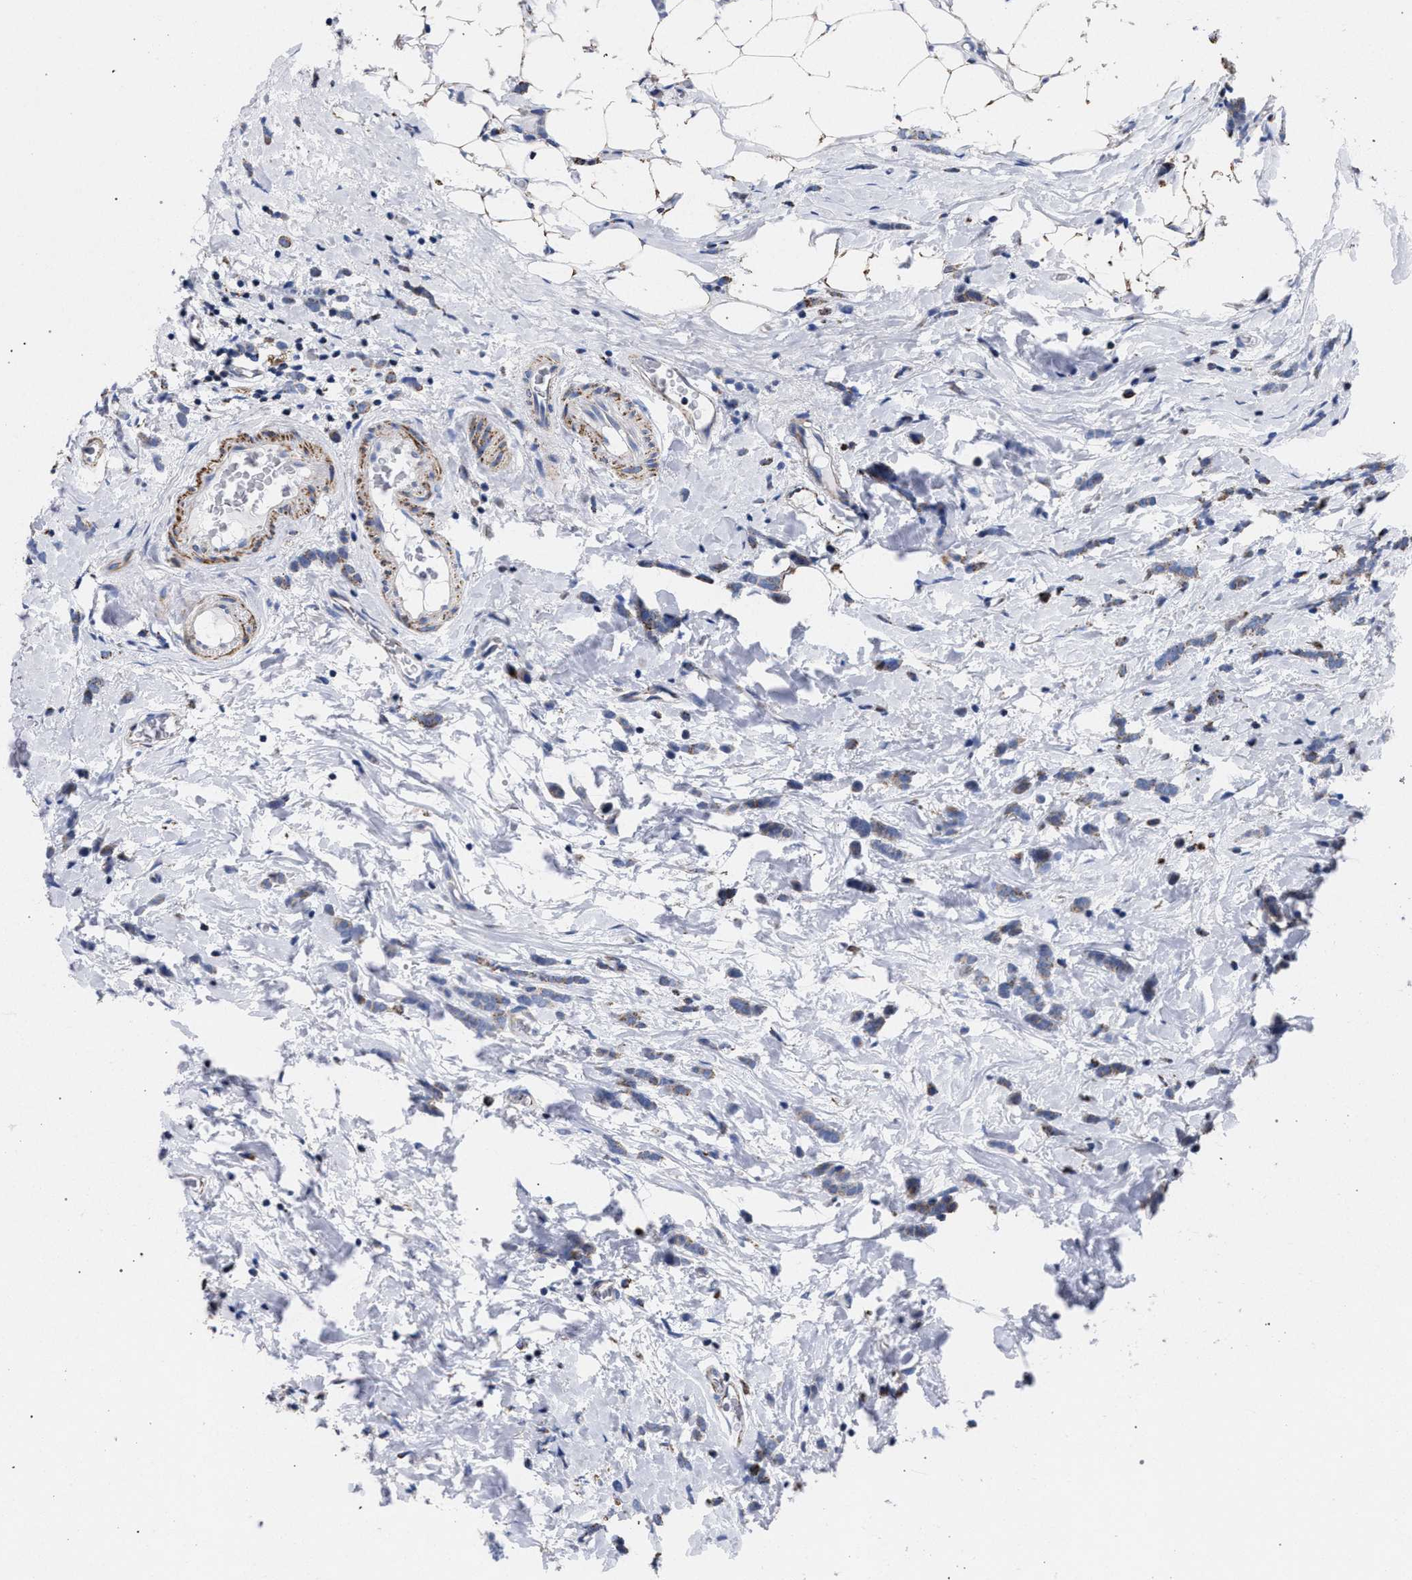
{"staining": {"intensity": "weak", "quantity": "25%-75%", "location": "cytoplasmic/membranous"}, "tissue": "breast cancer", "cell_type": "Tumor cells", "image_type": "cancer", "snomed": [{"axis": "morphology", "description": "Lobular carcinoma"}, {"axis": "topography", "description": "Breast"}], "caption": "A brown stain highlights weak cytoplasmic/membranous expression of a protein in human lobular carcinoma (breast) tumor cells.", "gene": "ACADS", "patient": {"sex": "female", "age": 60}}